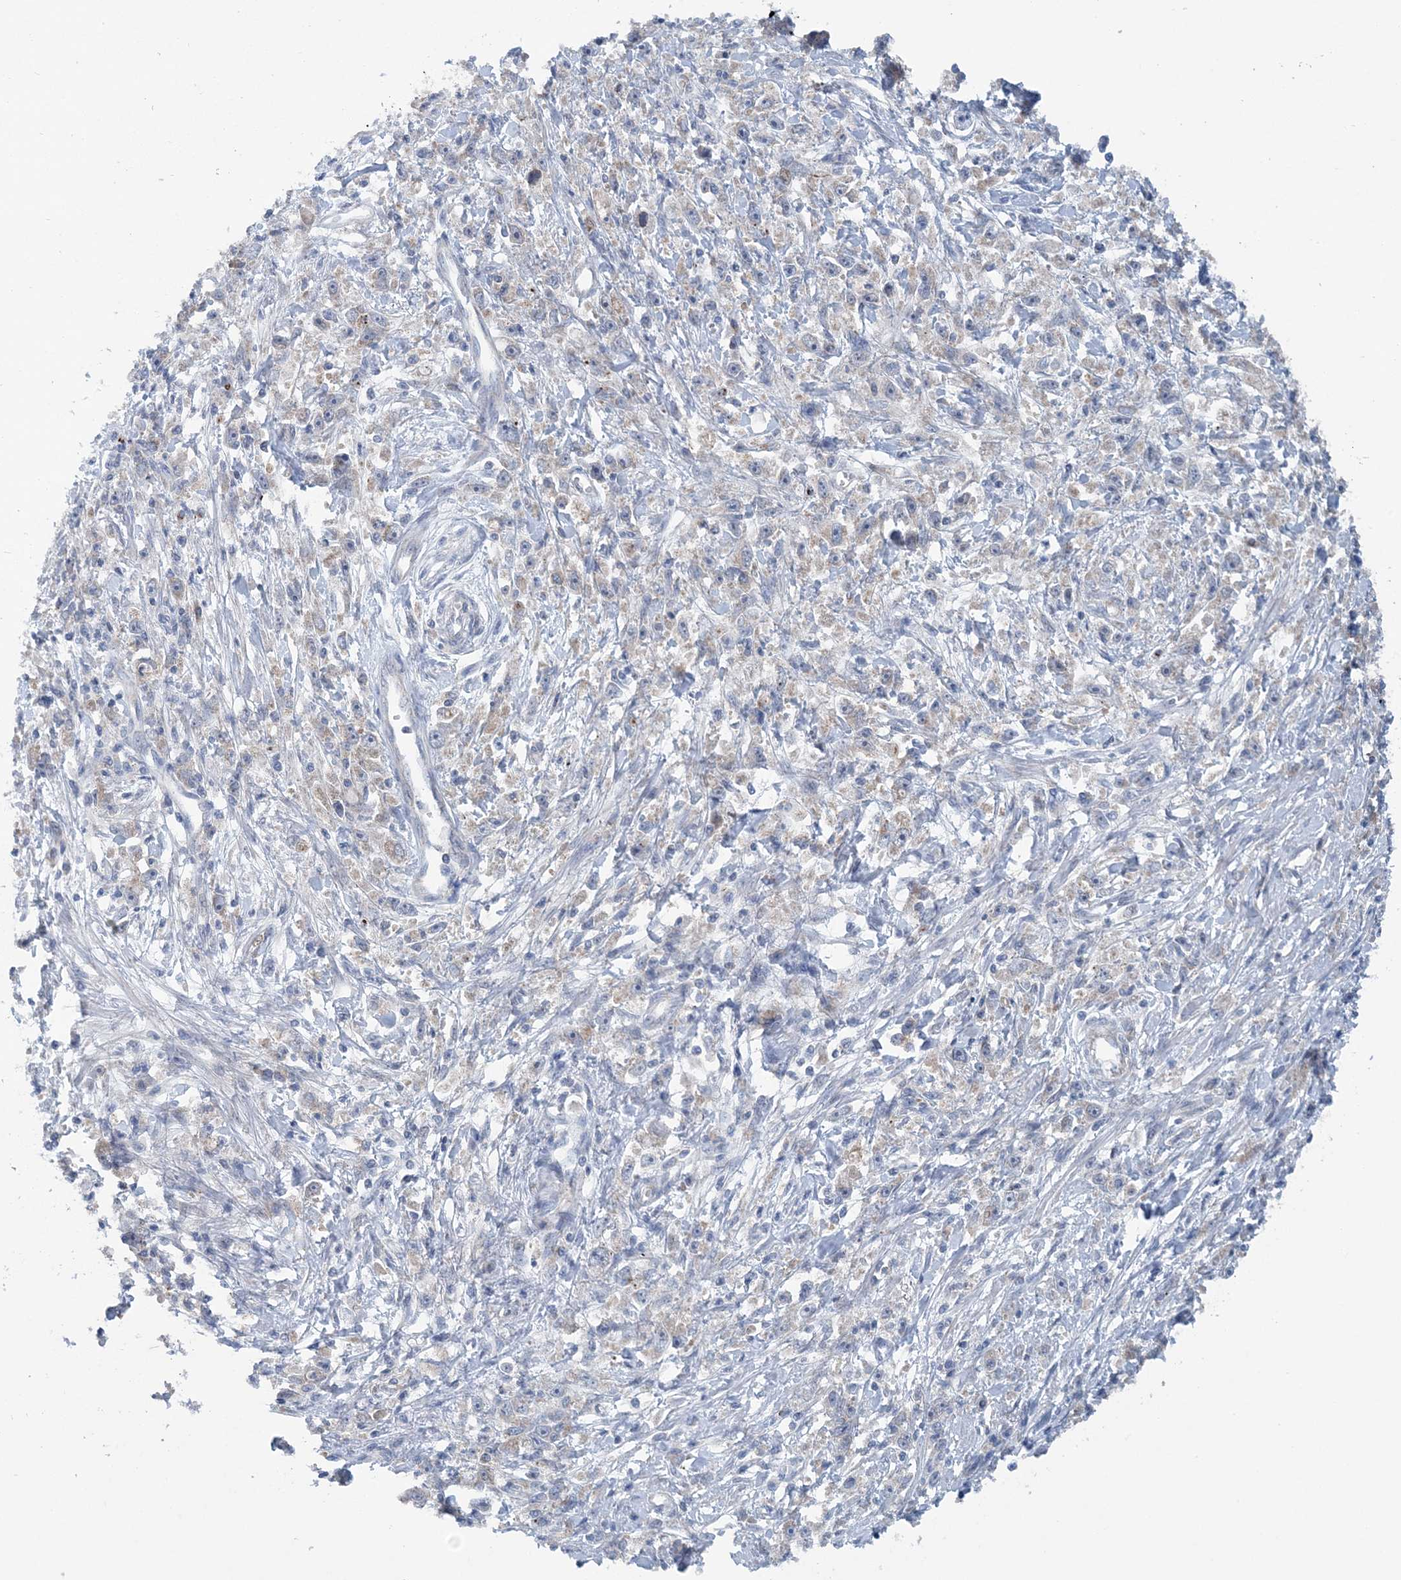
{"staining": {"intensity": "weak", "quantity": "<25%", "location": "cytoplasmic/membranous"}, "tissue": "stomach cancer", "cell_type": "Tumor cells", "image_type": "cancer", "snomed": [{"axis": "morphology", "description": "Adenocarcinoma, NOS"}, {"axis": "topography", "description": "Stomach"}], "caption": "This micrograph is of stomach cancer stained with IHC to label a protein in brown with the nuclei are counter-stained blue. There is no staining in tumor cells.", "gene": "COPE", "patient": {"sex": "female", "age": 59}}